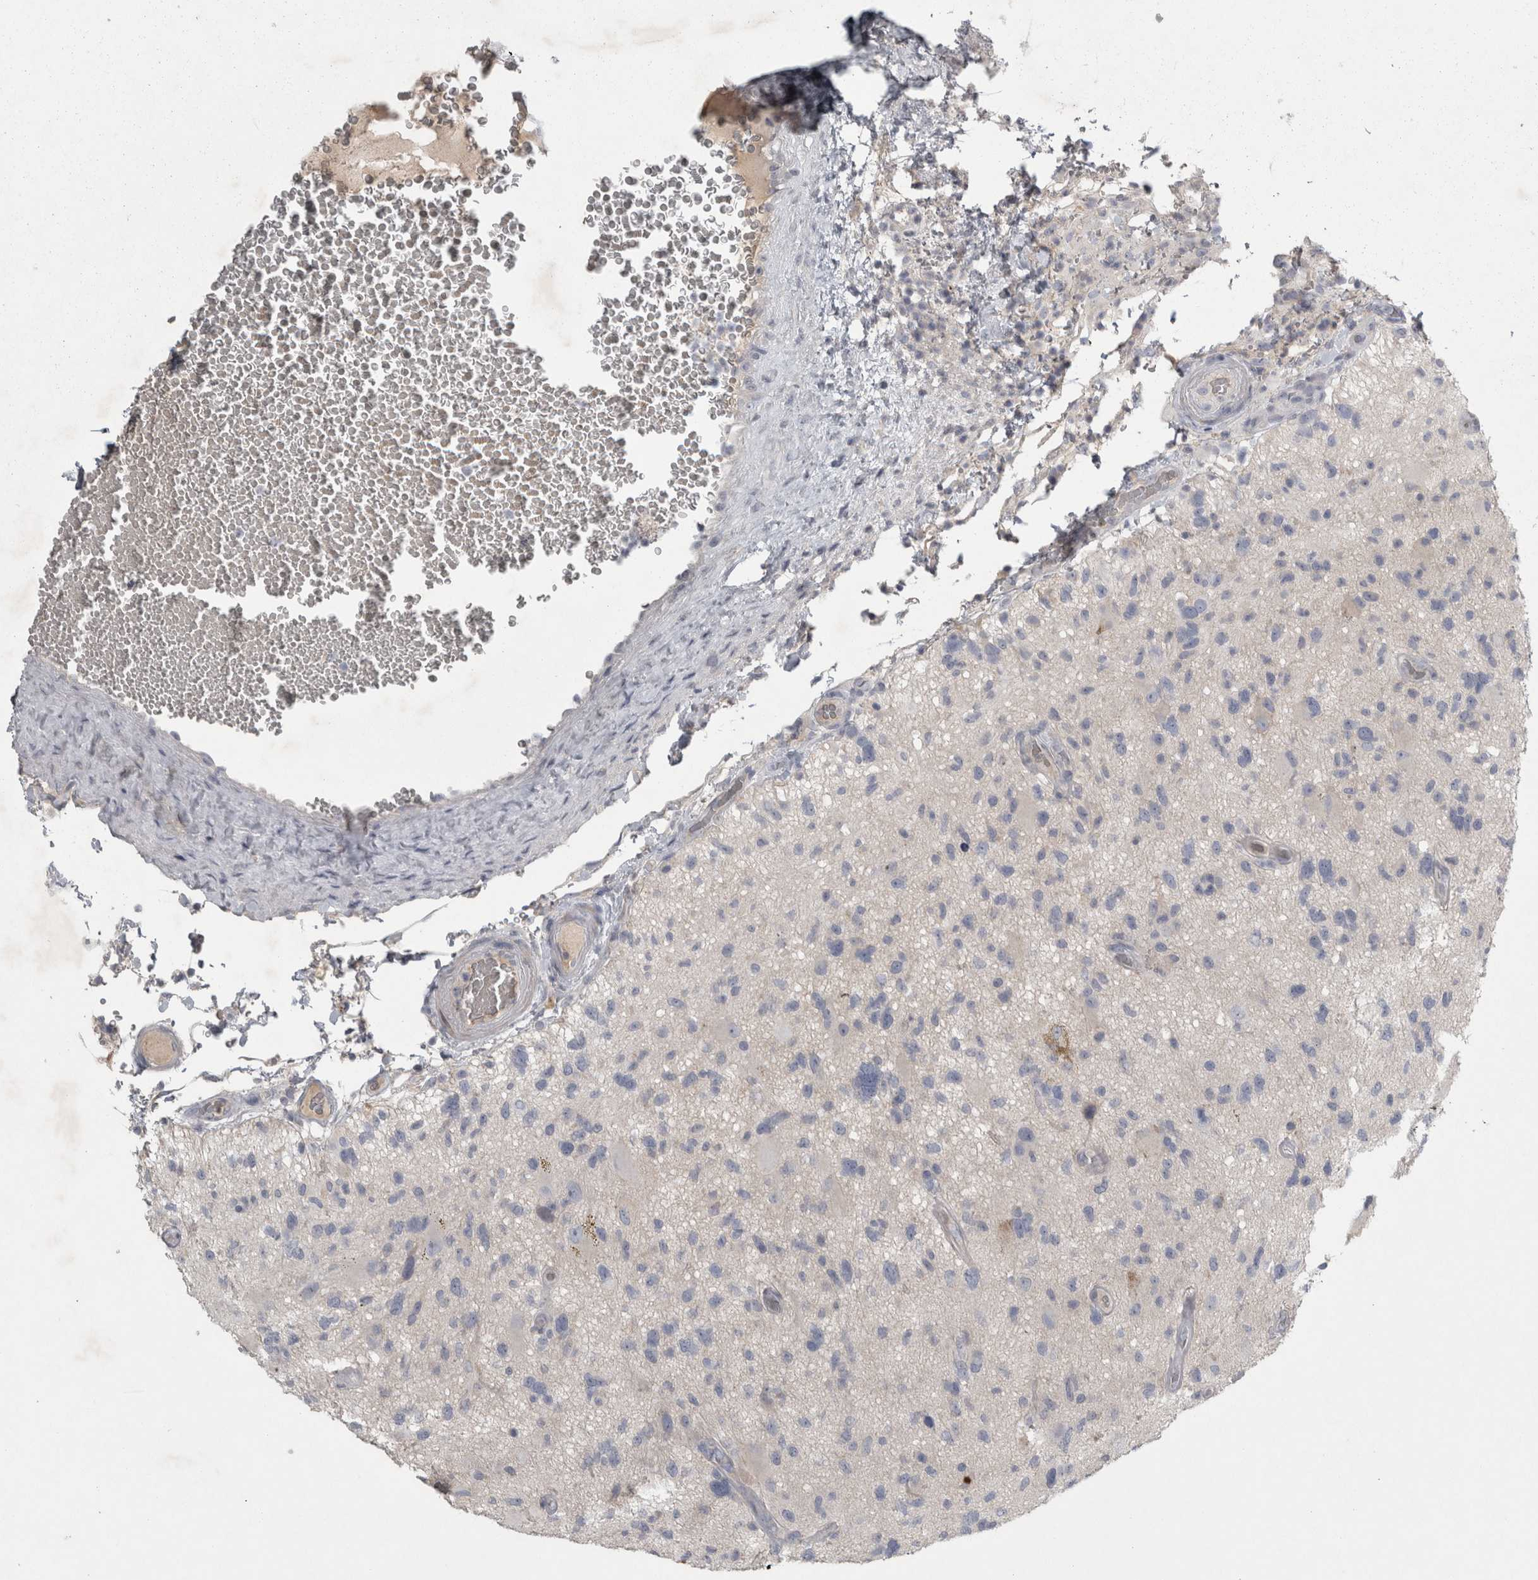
{"staining": {"intensity": "negative", "quantity": "none", "location": "none"}, "tissue": "glioma", "cell_type": "Tumor cells", "image_type": "cancer", "snomed": [{"axis": "morphology", "description": "Glioma, malignant, High grade"}, {"axis": "topography", "description": "Brain"}], "caption": "Immunohistochemistry (IHC) photomicrograph of malignant glioma (high-grade) stained for a protein (brown), which displays no expression in tumor cells.", "gene": "ENPP7", "patient": {"sex": "male", "age": 33}}